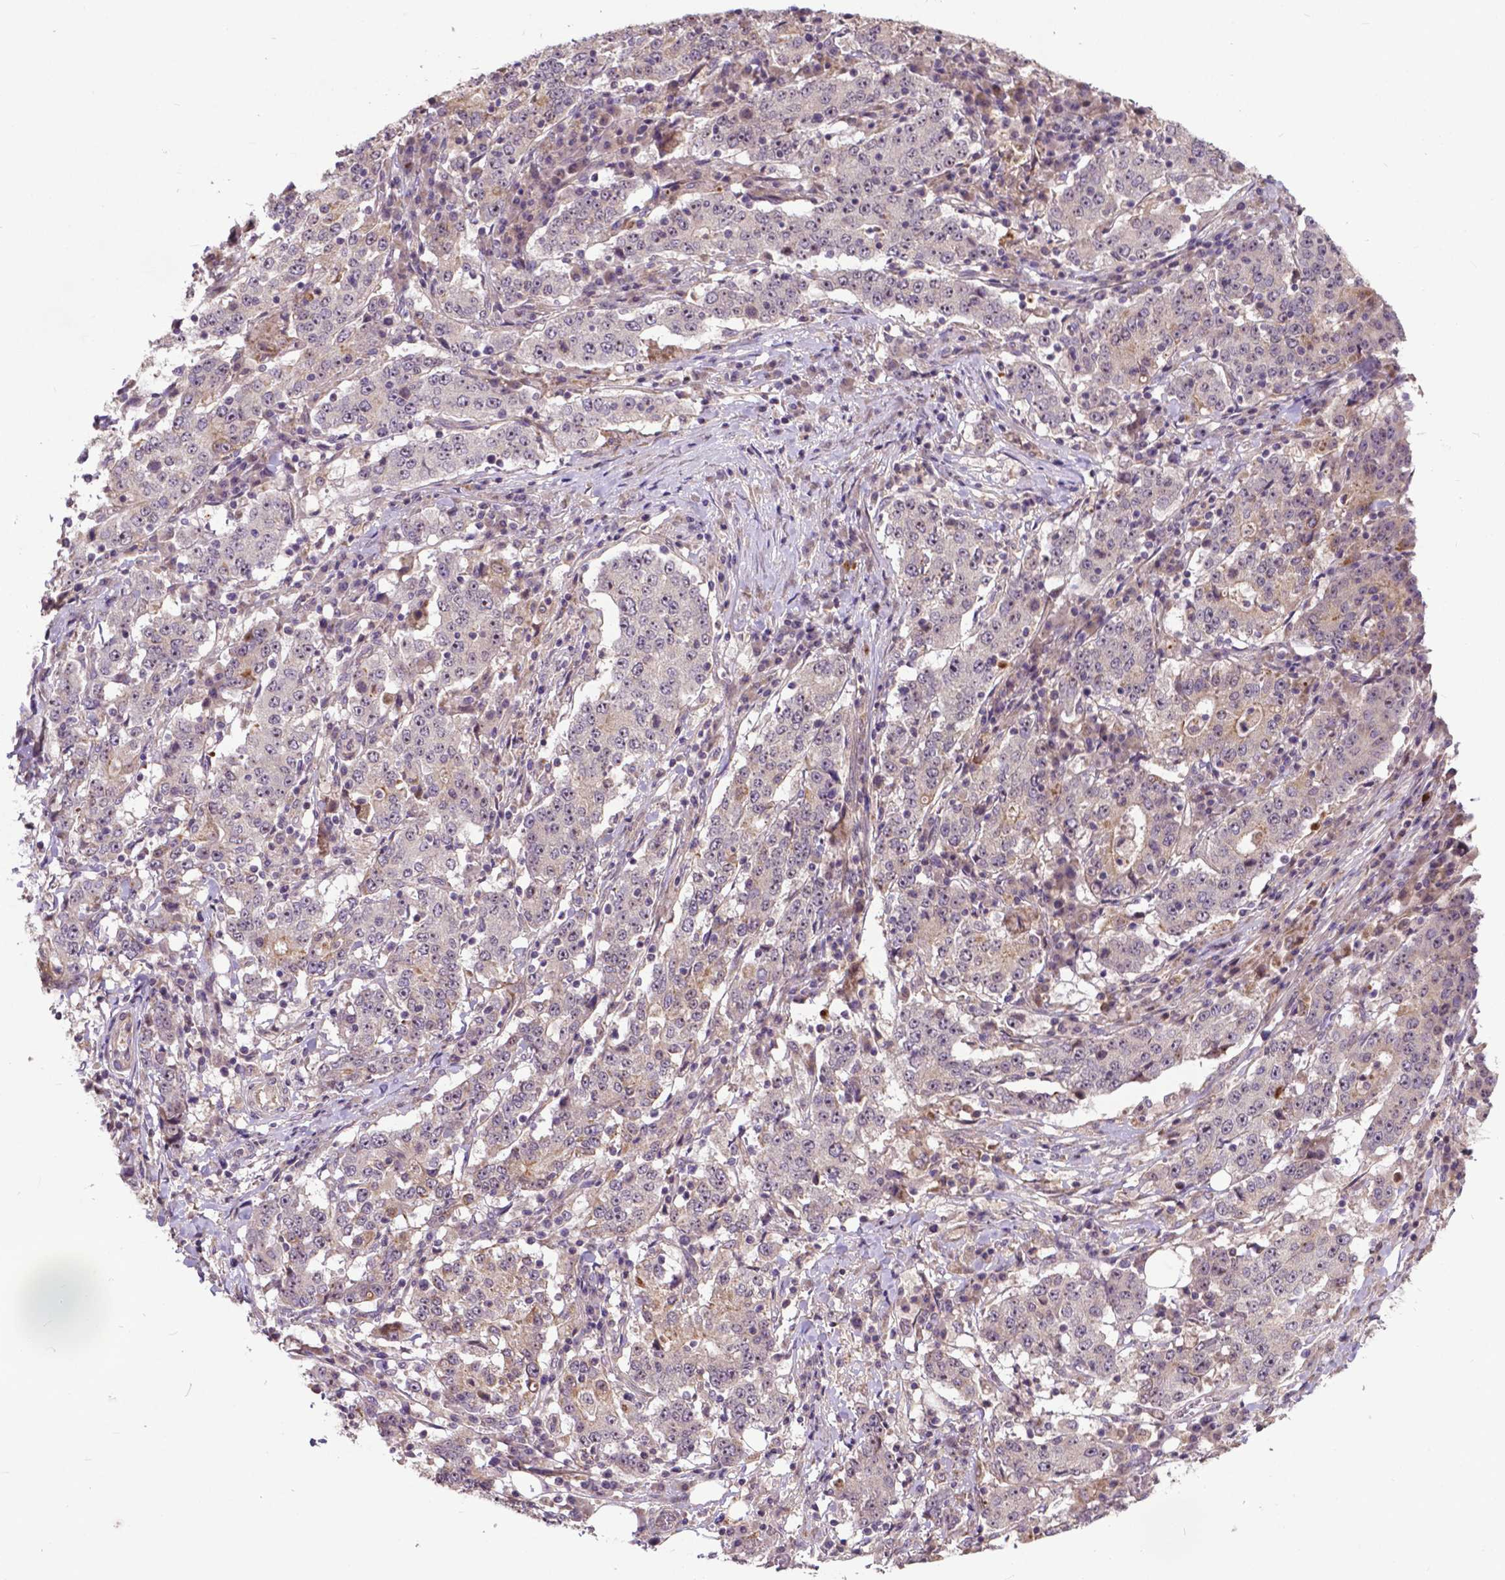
{"staining": {"intensity": "weak", "quantity": "<25%", "location": "cytoplasmic/membranous"}, "tissue": "stomach cancer", "cell_type": "Tumor cells", "image_type": "cancer", "snomed": [{"axis": "morphology", "description": "Adenocarcinoma, NOS"}, {"axis": "topography", "description": "Stomach"}], "caption": "IHC histopathology image of stomach cancer (adenocarcinoma) stained for a protein (brown), which exhibits no positivity in tumor cells. The staining was performed using DAB to visualize the protein expression in brown, while the nuclei were stained in blue with hematoxylin (Magnification: 20x).", "gene": "PARP3", "patient": {"sex": "male", "age": 59}}